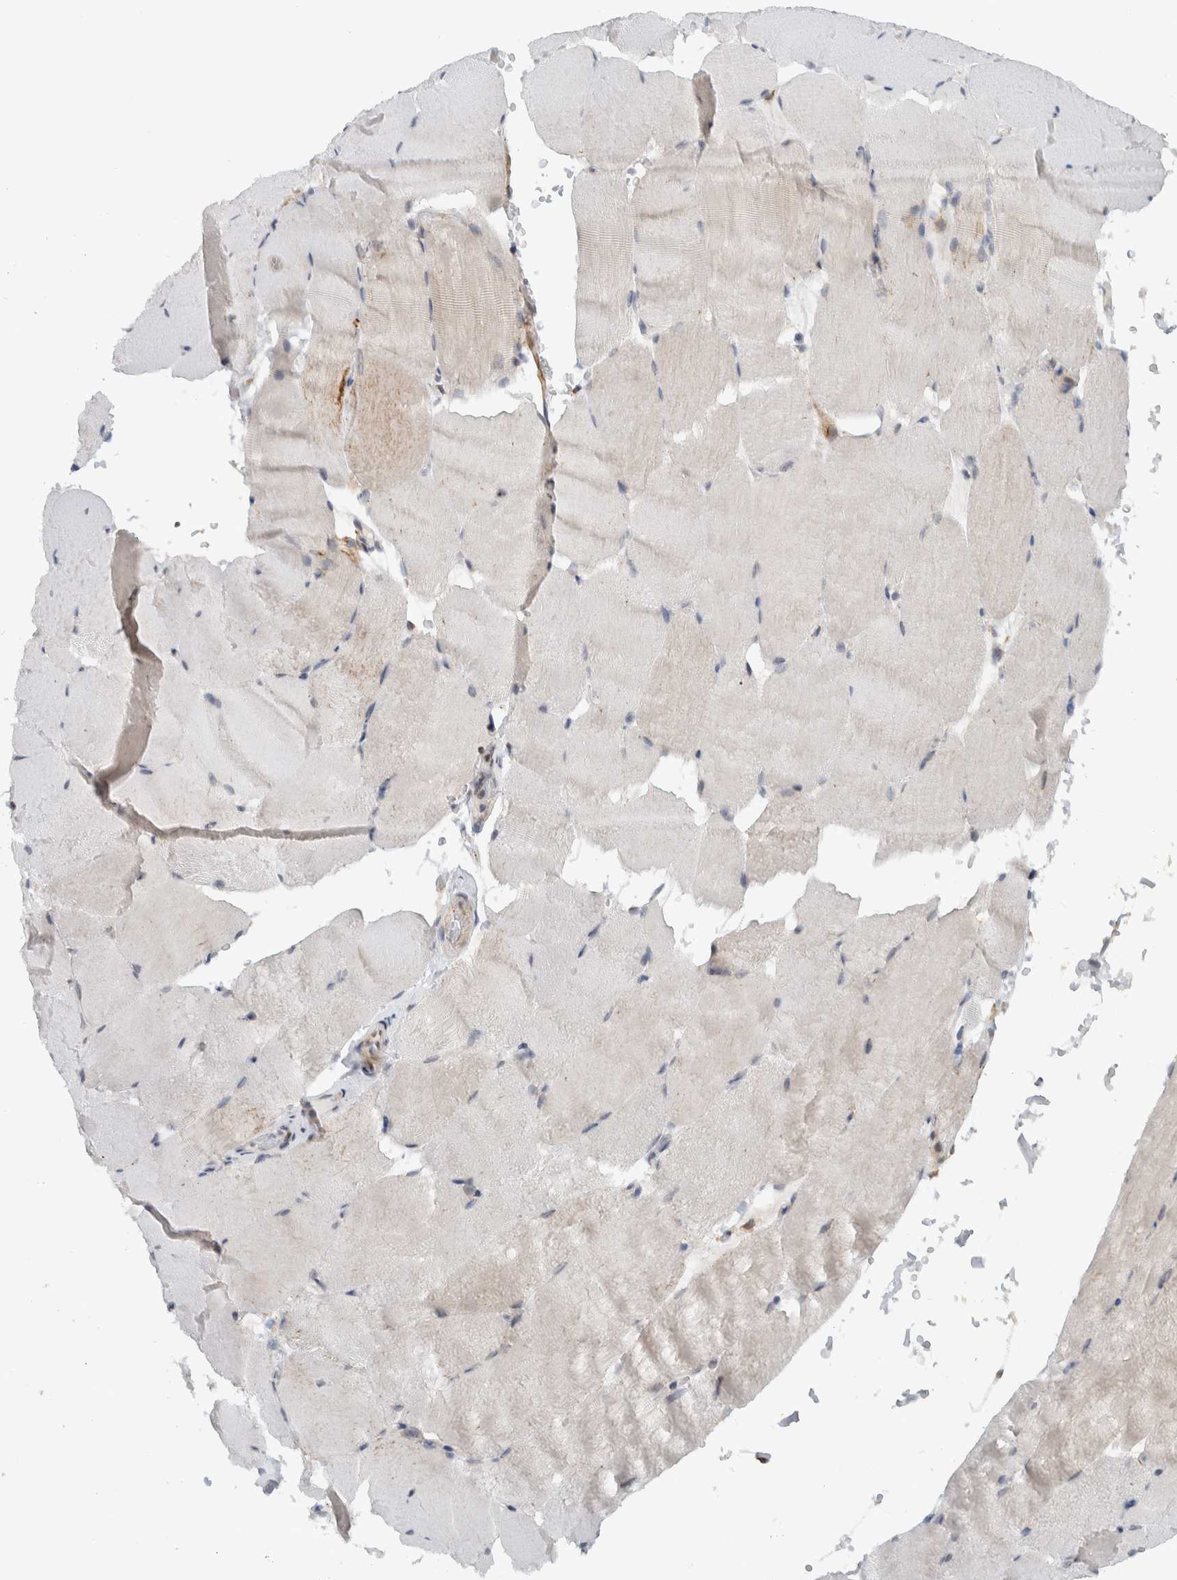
{"staining": {"intensity": "negative", "quantity": "none", "location": "none"}, "tissue": "skeletal muscle", "cell_type": "Myocytes", "image_type": "normal", "snomed": [{"axis": "morphology", "description": "Normal tissue, NOS"}, {"axis": "topography", "description": "Skeletal muscle"}, {"axis": "topography", "description": "Parathyroid gland"}], "caption": "Skeletal muscle stained for a protein using immunohistochemistry shows no staining myocytes.", "gene": "RERE", "patient": {"sex": "female", "age": 37}}